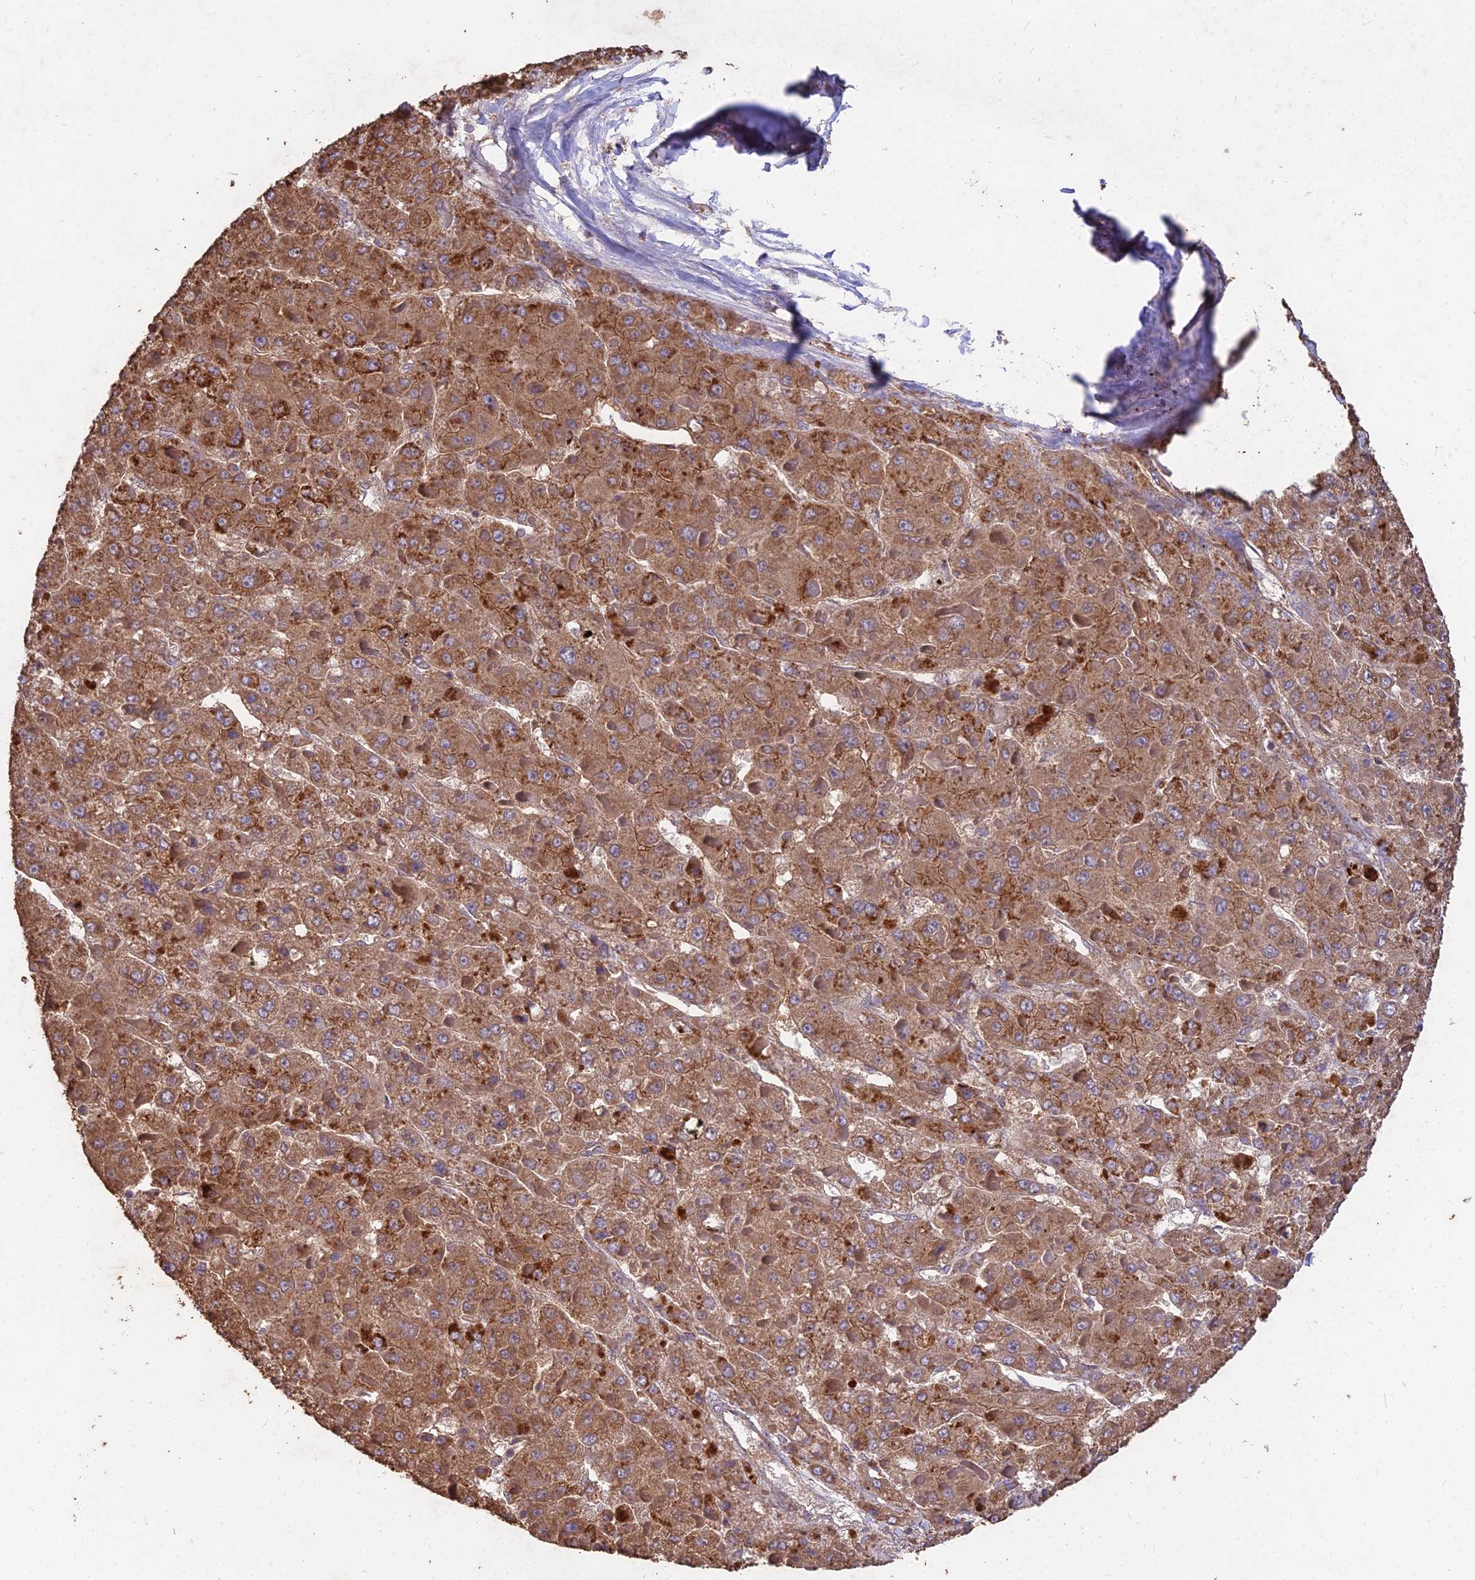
{"staining": {"intensity": "moderate", "quantity": ">75%", "location": "cytoplasmic/membranous"}, "tissue": "liver cancer", "cell_type": "Tumor cells", "image_type": "cancer", "snomed": [{"axis": "morphology", "description": "Carcinoma, Hepatocellular, NOS"}, {"axis": "topography", "description": "Liver"}], "caption": "Brown immunohistochemical staining in human hepatocellular carcinoma (liver) demonstrates moderate cytoplasmic/membranous positivity in approximately >75% of tumor cells. Nuclei are stained in blue.", "gene": "CEMIP2", "patient": {"sex": "female", "age": 73}}